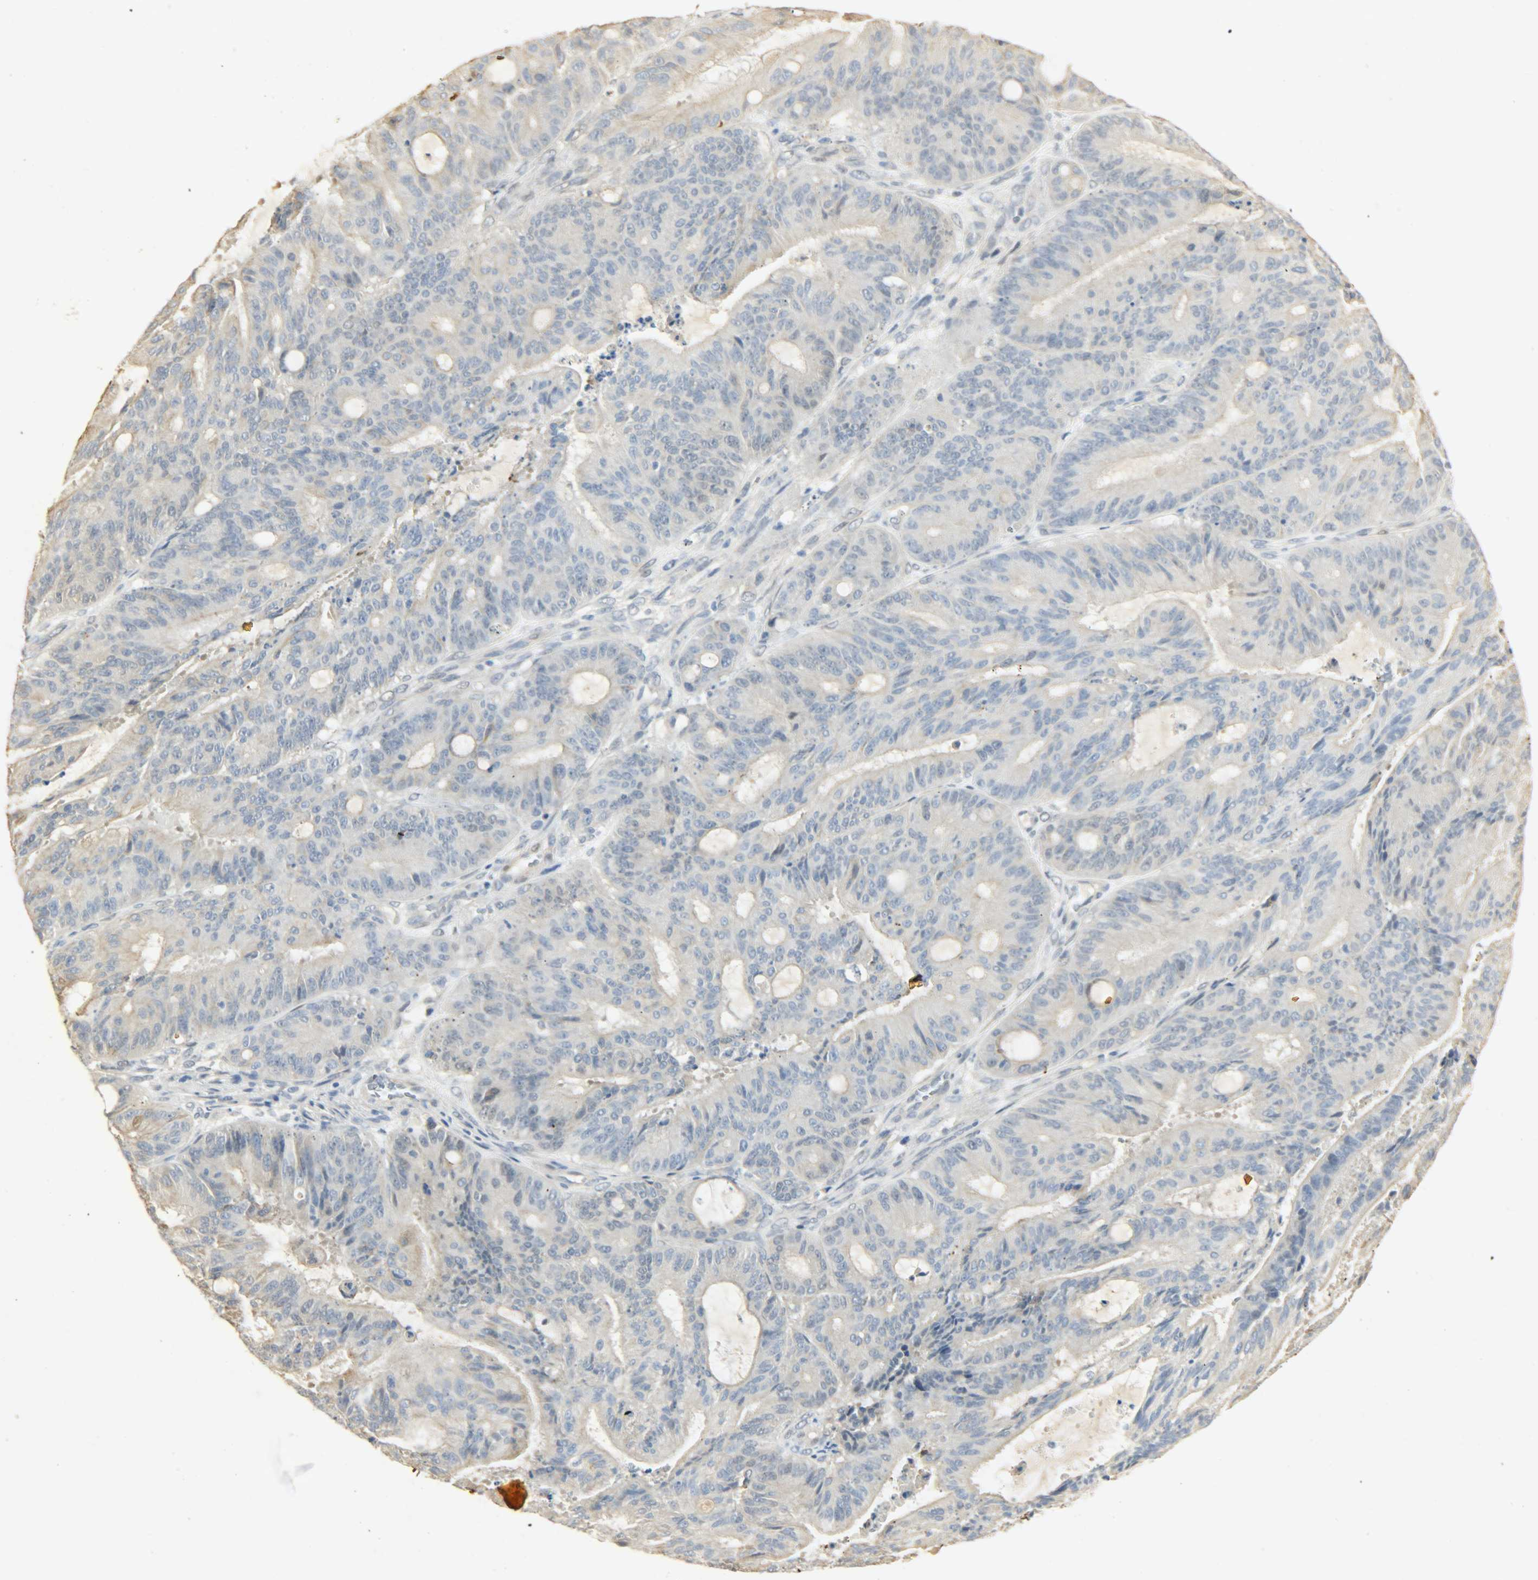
{"staining": {"intensity": "moderate", "quantity": "<25%", "location": "cytoplasmic/membranous"}, "tissue": "liver cancer", "cell_type": "Tumor cells", "image_type": "cancer", "snomed": [{"axis": "morphology", "description": "Cholangiocarcinoma"}, {"axis": "topography", "description": "Liver"}], "caption": "Tumor cells exhibit moderate cytoplasmic/membranous staining in approximately <25% of cells in liver cancer.", "gene": "USP13", "patient": {"sex": "female", "age": 73}}